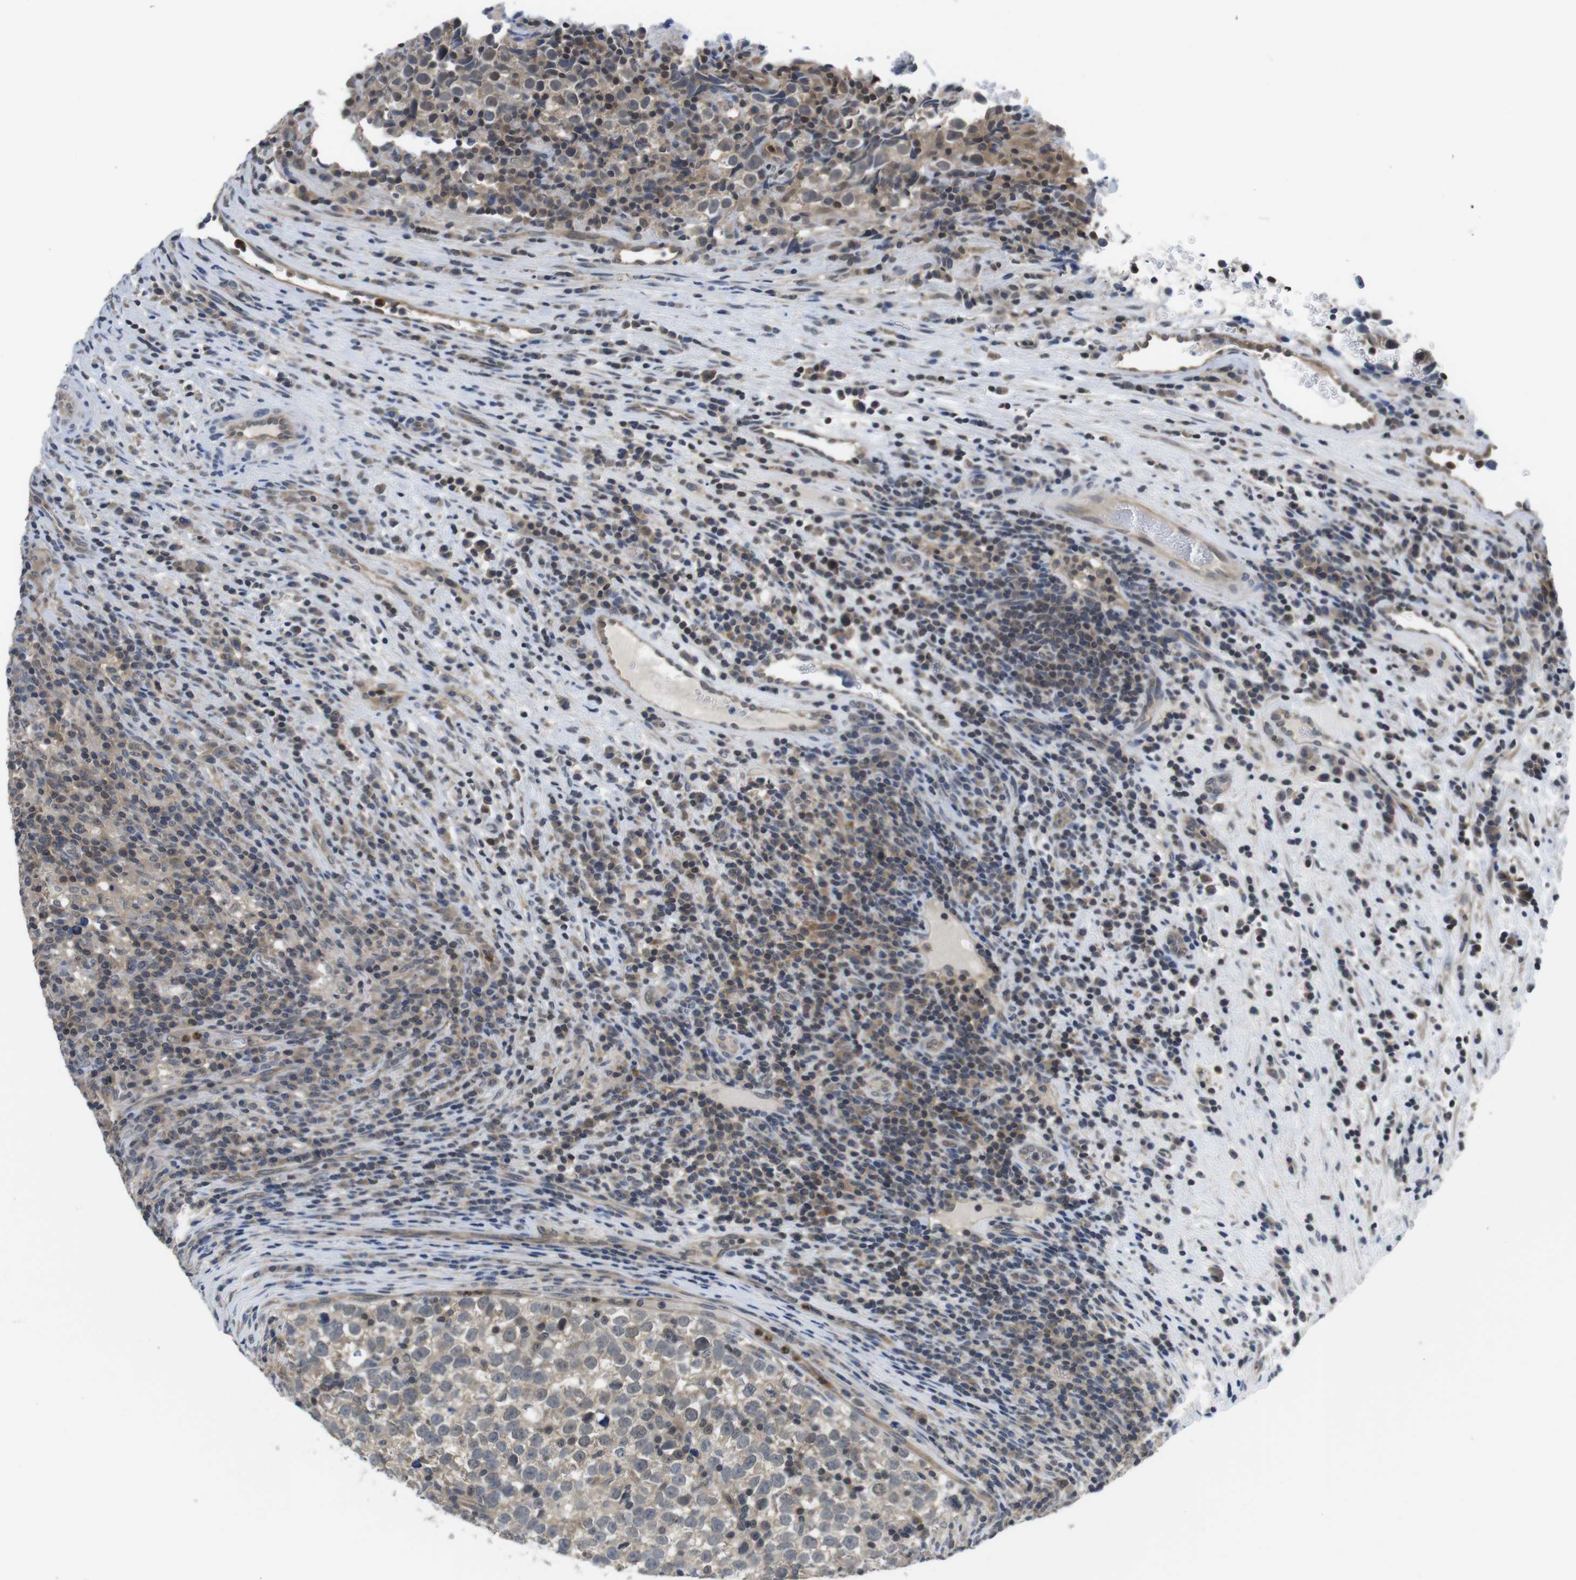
{"staining": {"intensity": "weak", "quantity": "25%-75%", "location": "cytoplasmic/membranous"}, "tissue": "testis cancer", "cell_type": "Tumor cells", "image_type": "cancer", "snomed": [{"axis": "morphology", "description": "Normal tissue, NOS"}, {"axis": "morphology", "description": "Seminoma, NOS"}, {"axis": "topography", "description": "Testis"}], "caption": "The micrograph displays staining of seminoma (testis), revealing weak cytoplasmic/membranous protein expression (brown color) within tumor cells. The staining is performed using DAB (3,3'-diaminobenzidine) brown chromogen to label protein expression. The nuclei are counter-stained blue using hematoxylin.", "gene": "FADD", "patient": {"sex": "male", "age": 43}}